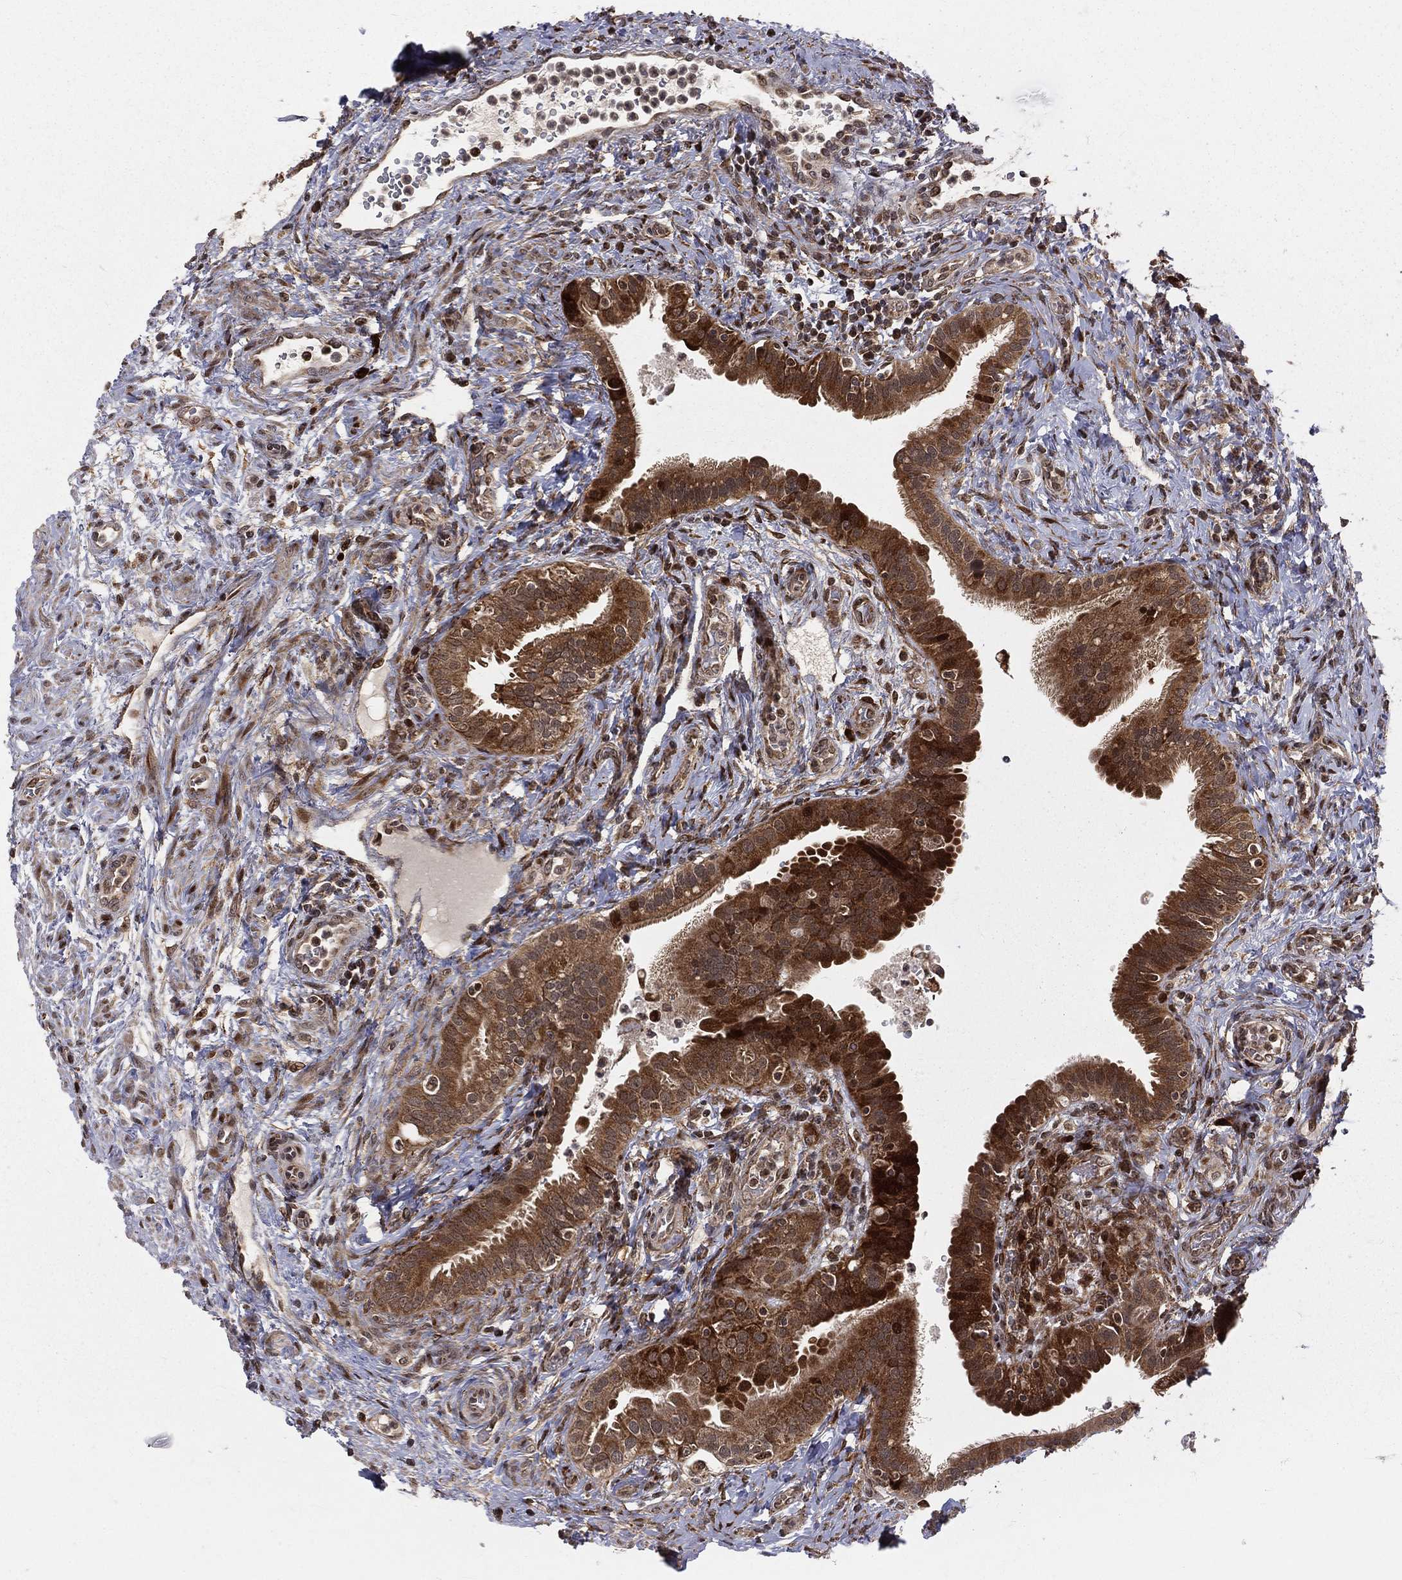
{"staining": {"intensity": "strong", "quantity": "25%-75%", "location": "cytoplasmic/membranous"}, "tissue": "fallopian tube", "cell_type": "Glandular cells", "image_type": "normal", "snomed": [{"axis": "morphology", "description": "Normal tissue, NOS"}, {"axis": "topography", "description": "Fallopian tube"}], "caption": "This micrograph exhibits immunohistochemistry (IHC) staining of normal human fallopian tube, with high strong cytoplasmic/membranous positivity in about 25%-75% of glandular cells.", "gene": "MDM2", "patient": {"sex": "female", "age": 41}}